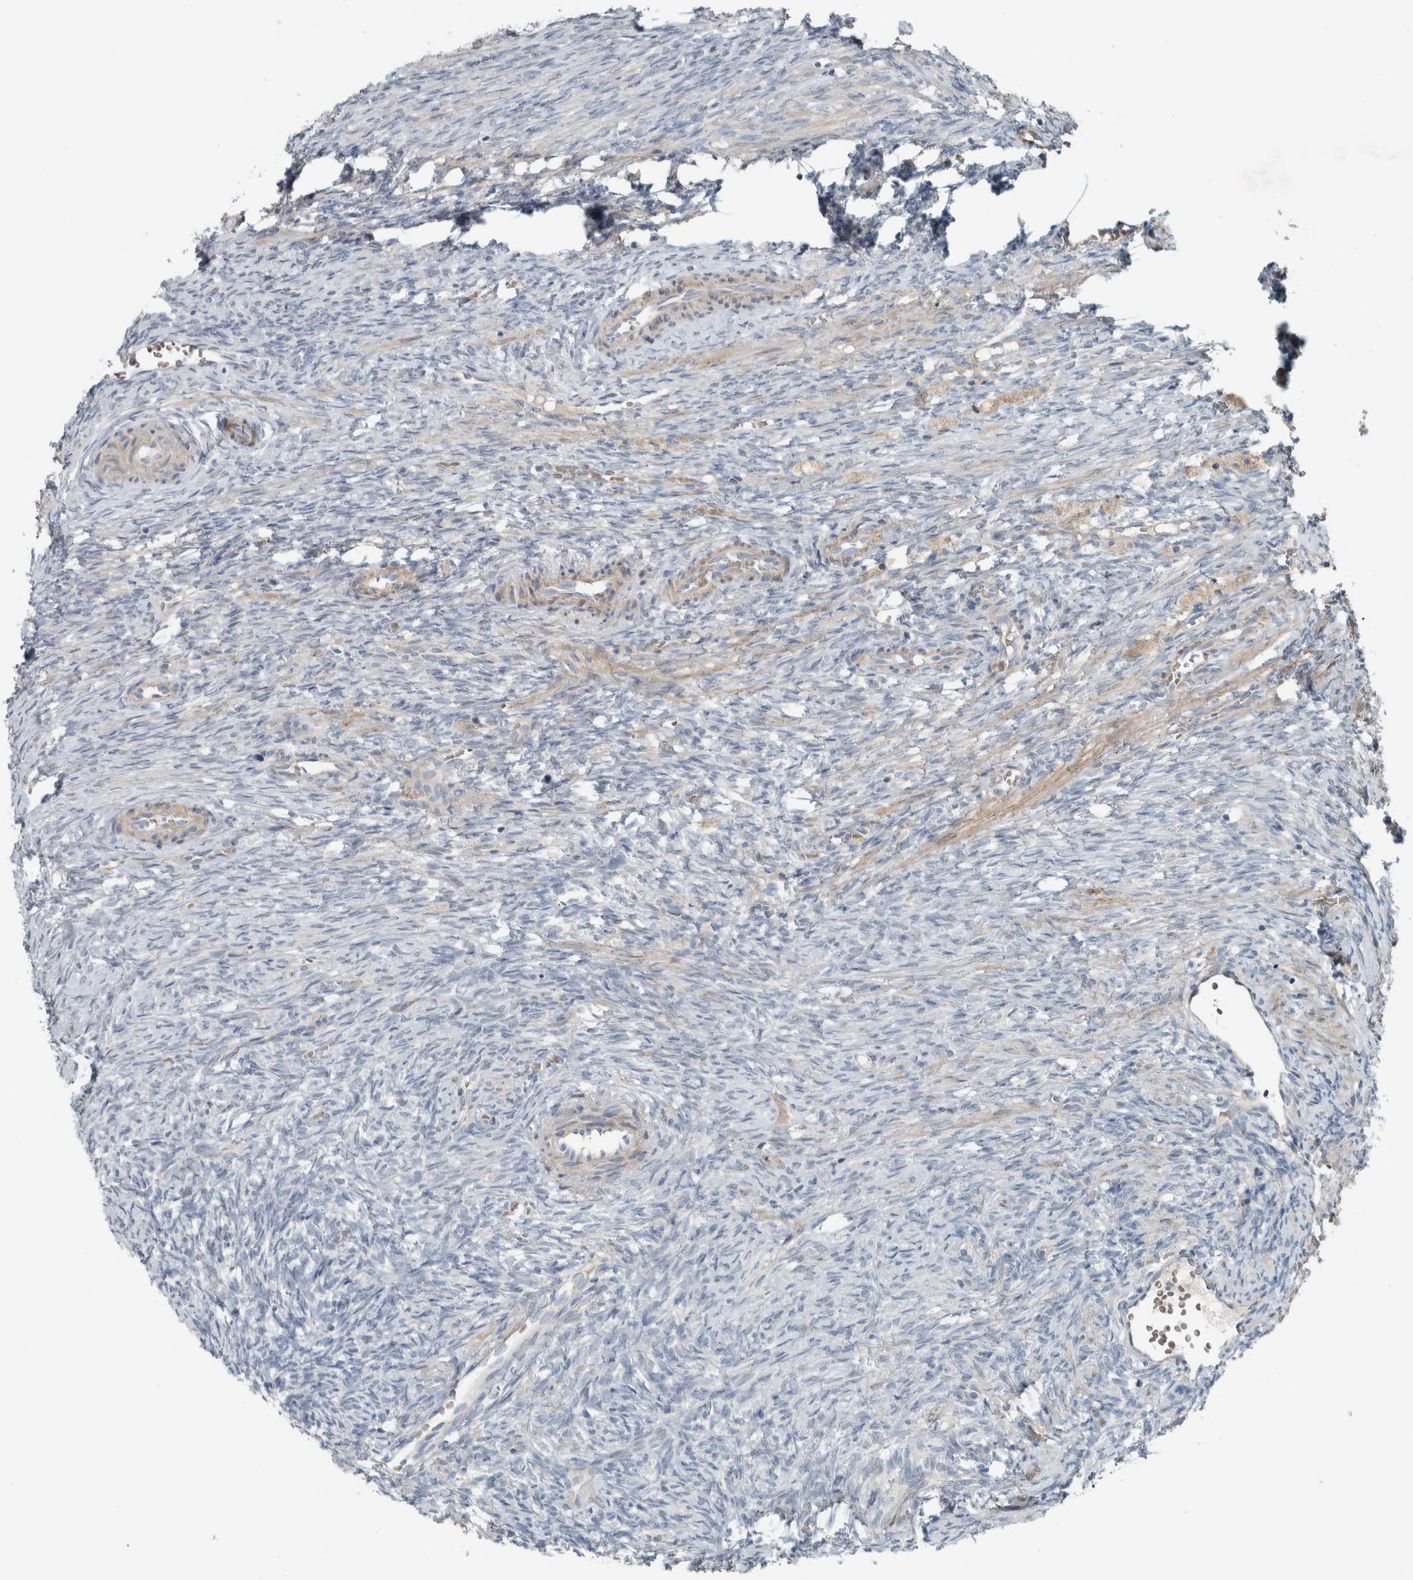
{"staining": {"intensity": "weak", "quantity": ">75%", "location": "cytoplasmic/membranous"}, "tissue": "ovary", "cell_type": "Follicle cells", "image_type": "normal", "snomed": [{"axis": "morphology", "description": "Normal tissue, NOS"}, {"axis": "topography", "description": "Ovary"}], "caption": "Protein analysis of normal ovary displays weak cytoplasmic/membranous staining in approximately >75% of follicle cells. The staining is performed using DAB (3,3'-diaminobenzidine) brown chromogen to label protein expression. The nuclei are counter-stained blue using hematoxylin.", "gene": "JADE2", "patient": {"sex": "female", "age": 41}}